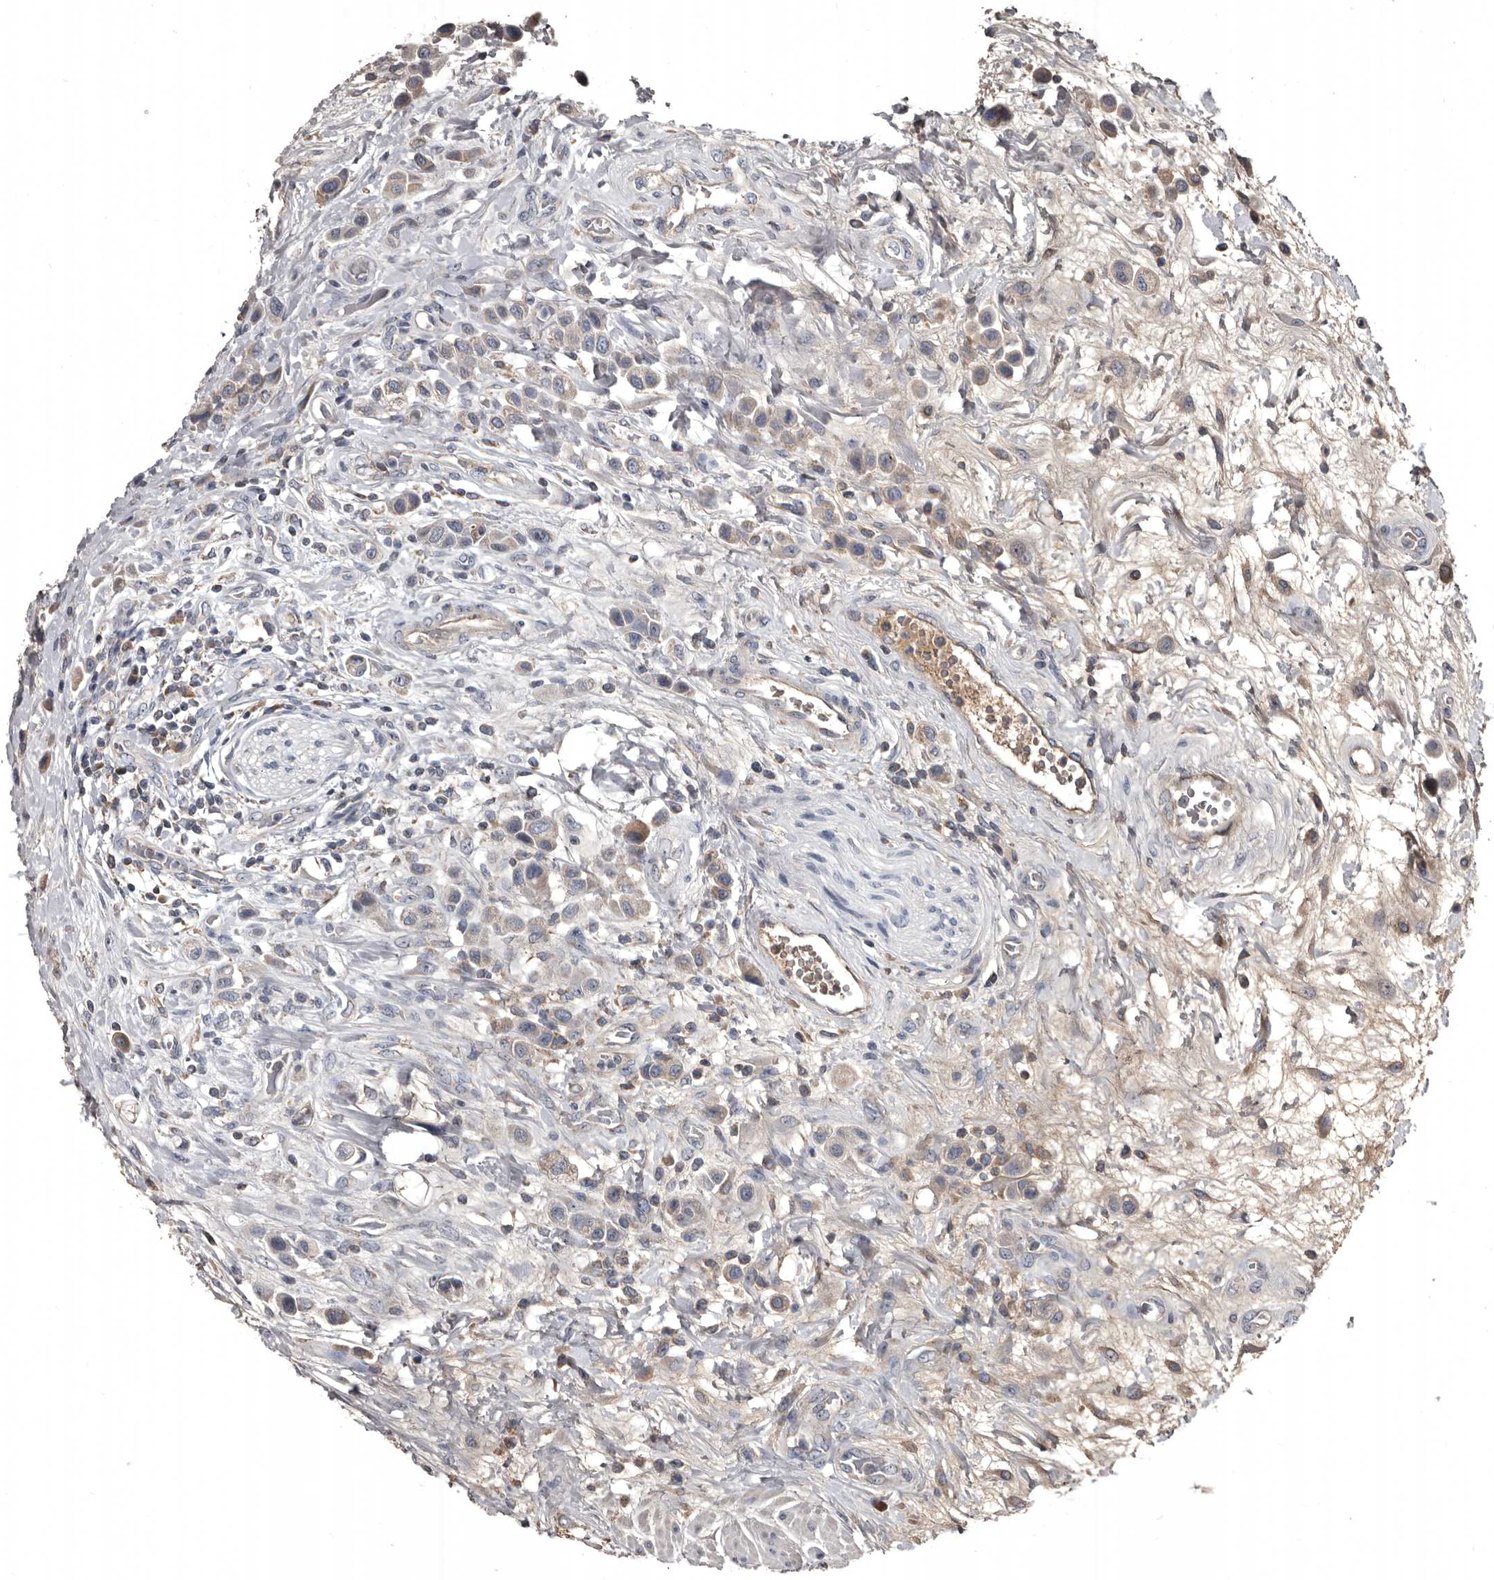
{"staining": {"intensity": "moderate", "quantity": "<25%", "location": "cytoplasmic/membranous"}, "tissue": "urothelial cancer", "cell_type": "Tumor cells", "image_type": "cancer", "snomed": [{"axis": "morphology", "description": "Urothelial carcinoma, High grade"}, {"axis": "topography", "description": "Urinary bladder"}], "caption": "Protein staining of high-grade urothelial carcinoma tissue demonstrates moderate cytoplasmic/membranous staining in approximately <25% of tumor cells.", "gene": "GREB1", "patient": {"sex": "male", "age": 50}}